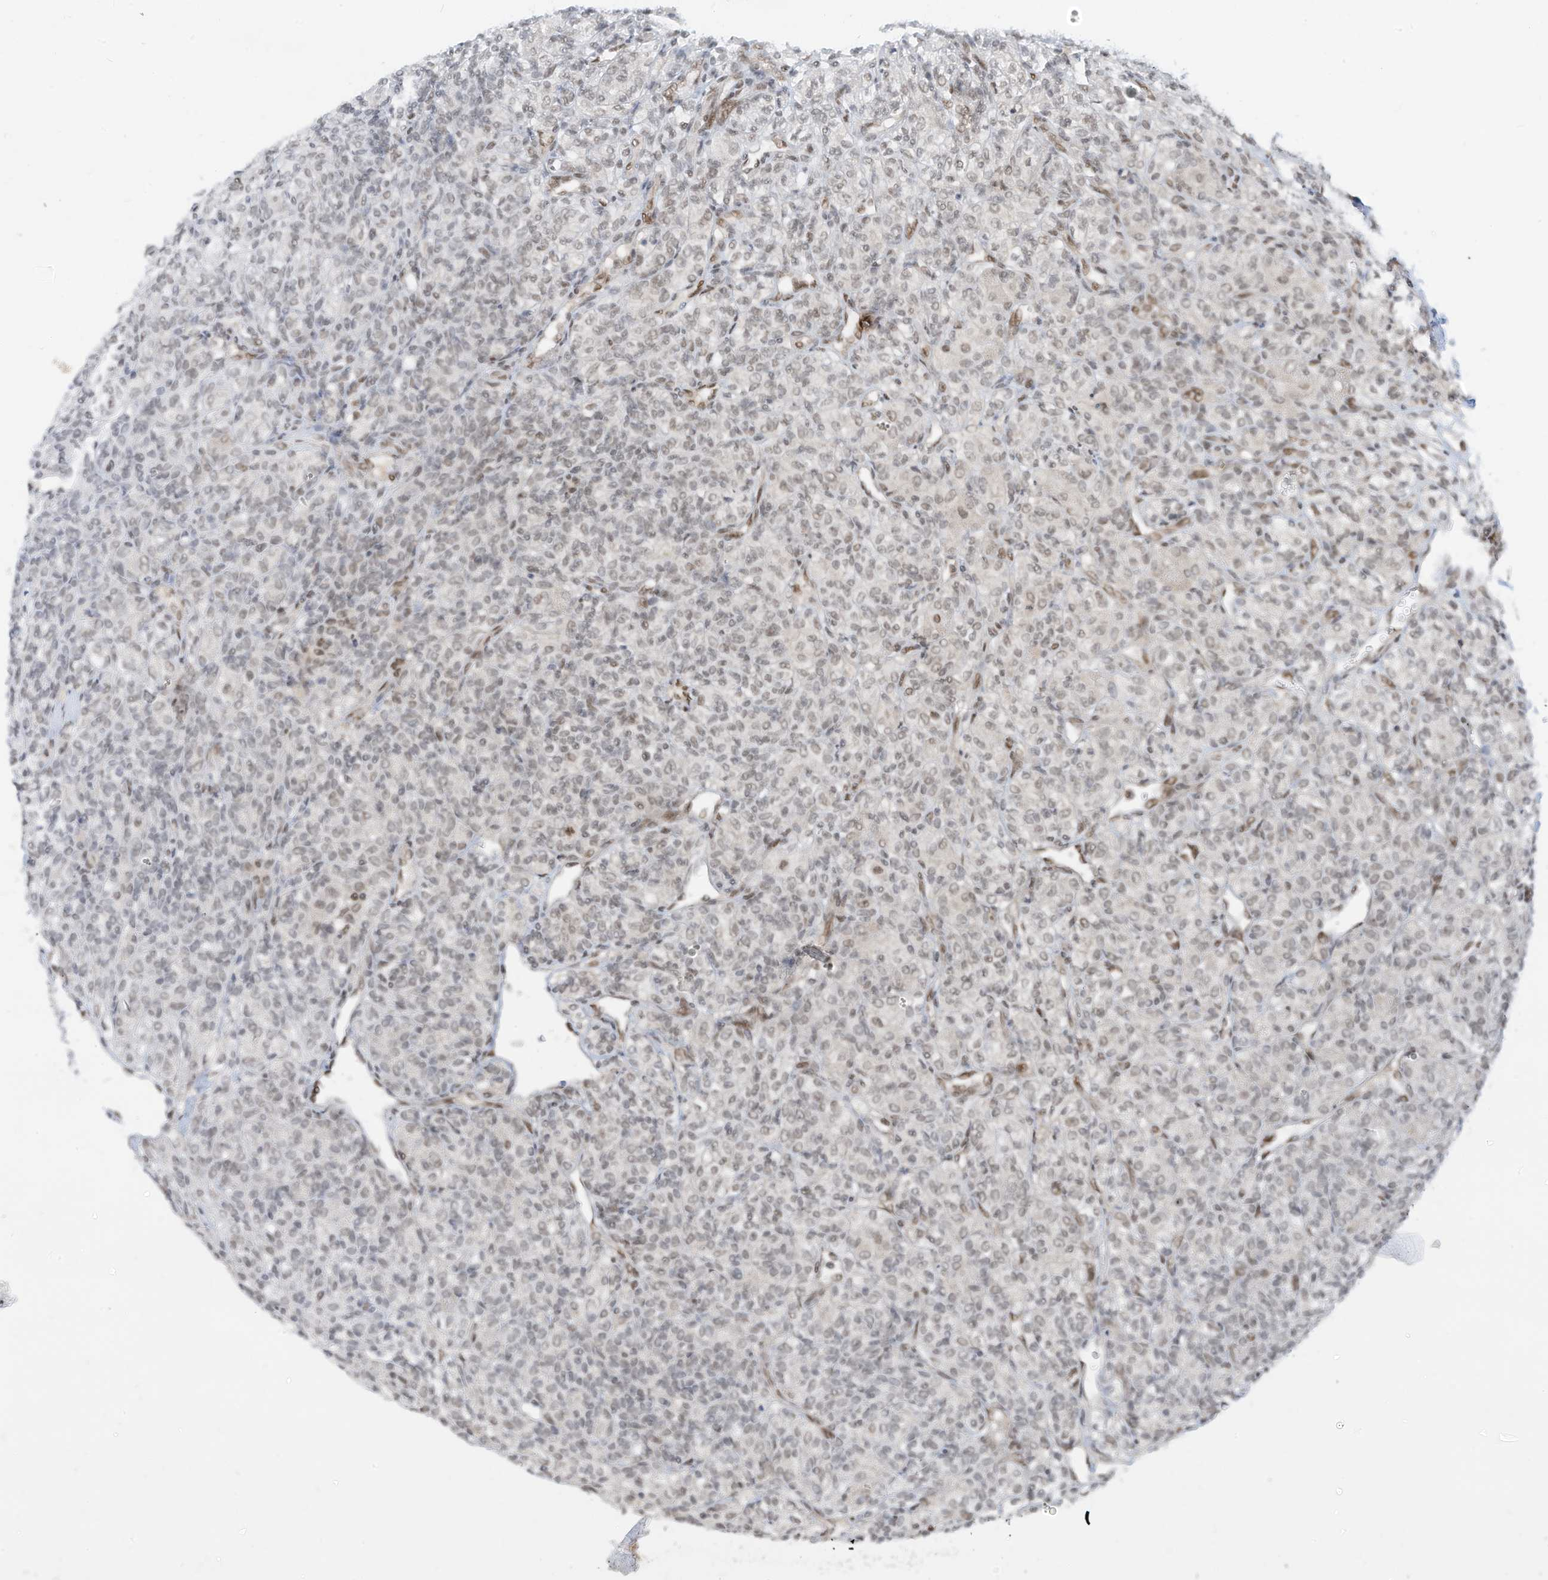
{"staining": {"intensity": "negative", "quantity": "none", "location": "none"}, "tissue": "renal cancer", "cell_type": "Tumor cells", "image_type": "cancer", "snomed": [{"axis": "morphology", "description": "Adenocarcinoma, NOS"}, {"axis": "topography", "description": "Kidney"}], "caption": "Immunohistochemistry of human renal cancer shows no positivity in tumor cells.", "gene": "AURKAIP1", "patient": {"sex": "male", "age": 77}}